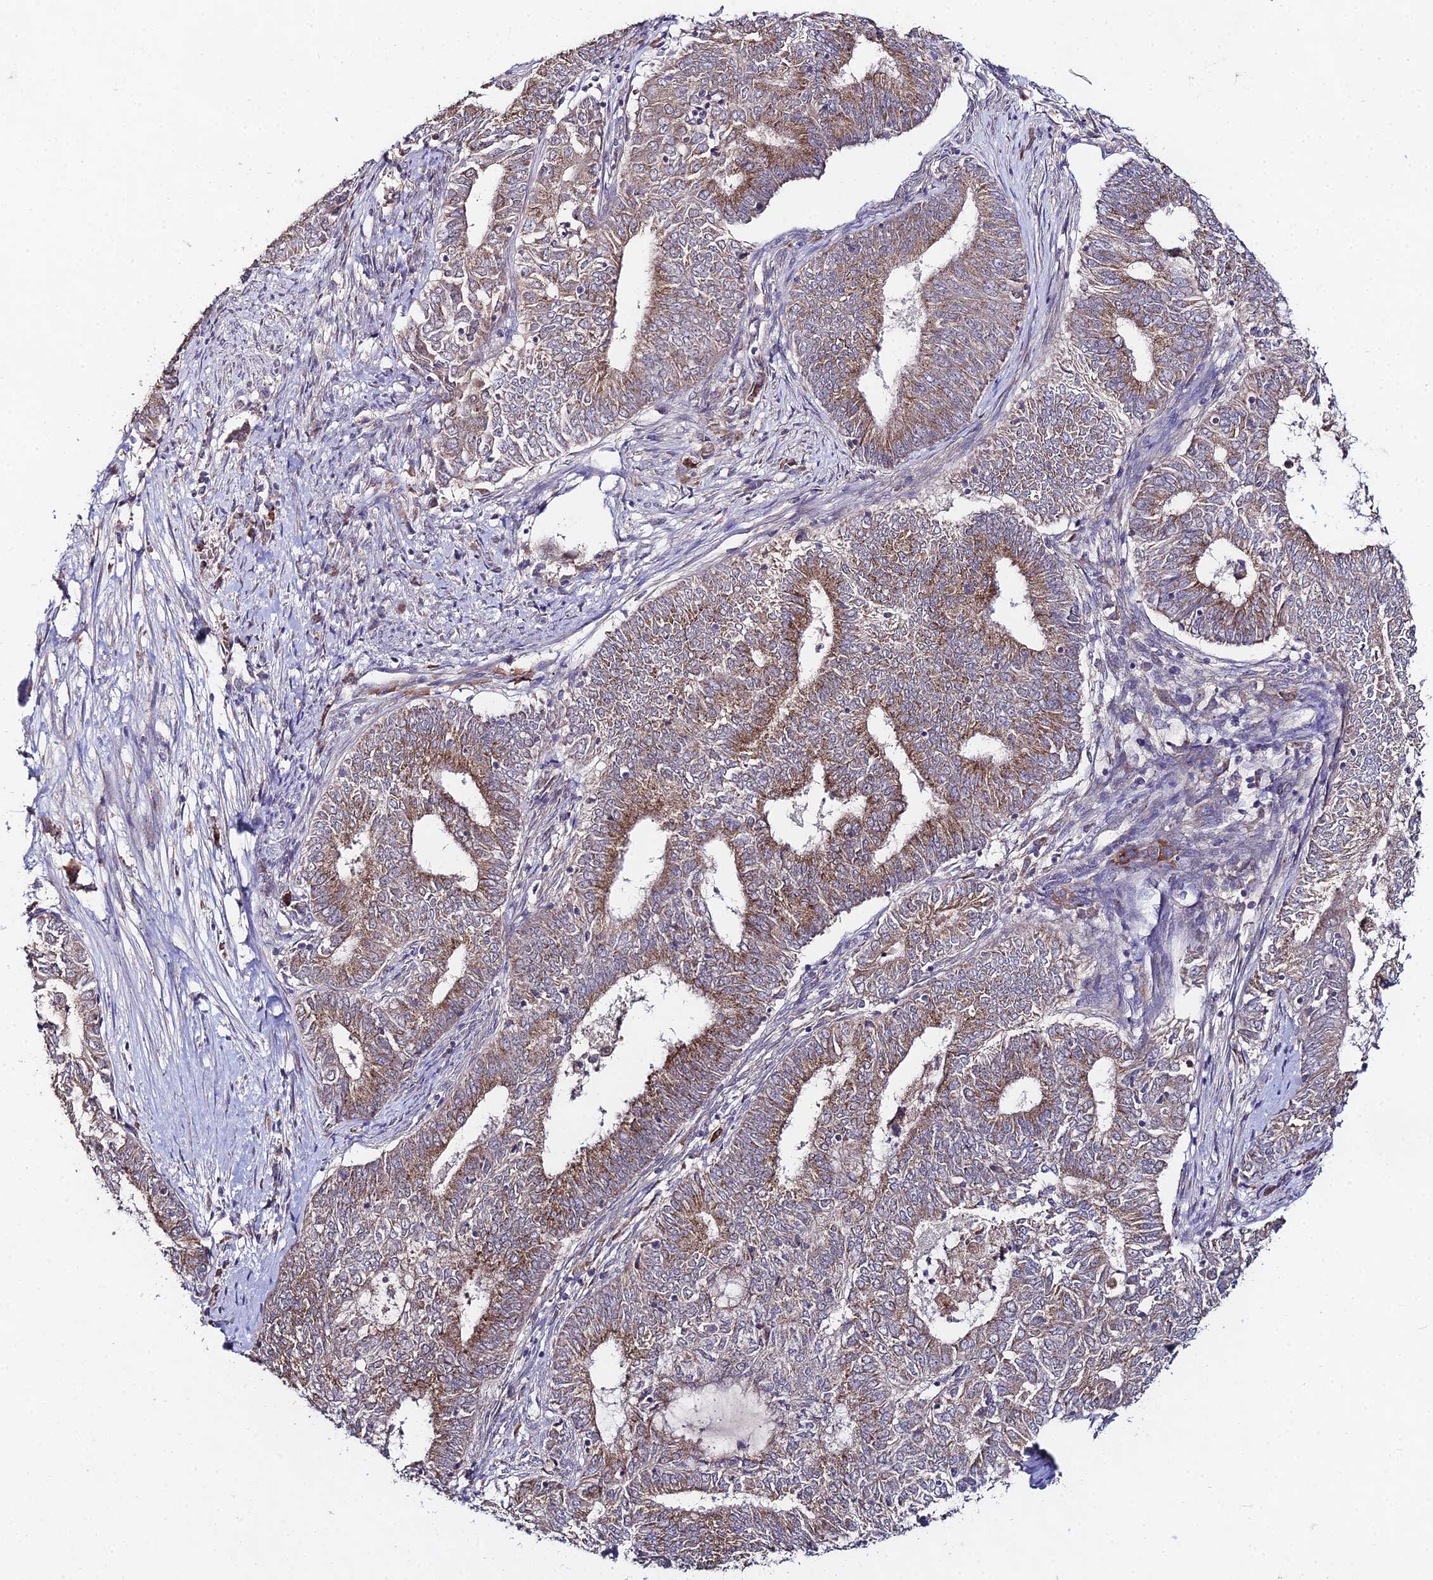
{"staining": {"intensity": "moderate", "quantity": ">75%", "location": "cytoplasmic/membranous"}, "tissue": "endometrial cancer", "cell_type": "Tumor cells", "image_type": "cancer", "snomed": [{"axis": "morphology", "description": "Adenocarcinoma, NOS"}, {"axis": "topography", "description": "Endometrium"}], "caption": "Endometrial adenocarcinoma stained with a protein marker exhibits moderate staining in tumor cells.", "gene": "WDR43", "patient": {"sex": "female", "age": 62}}